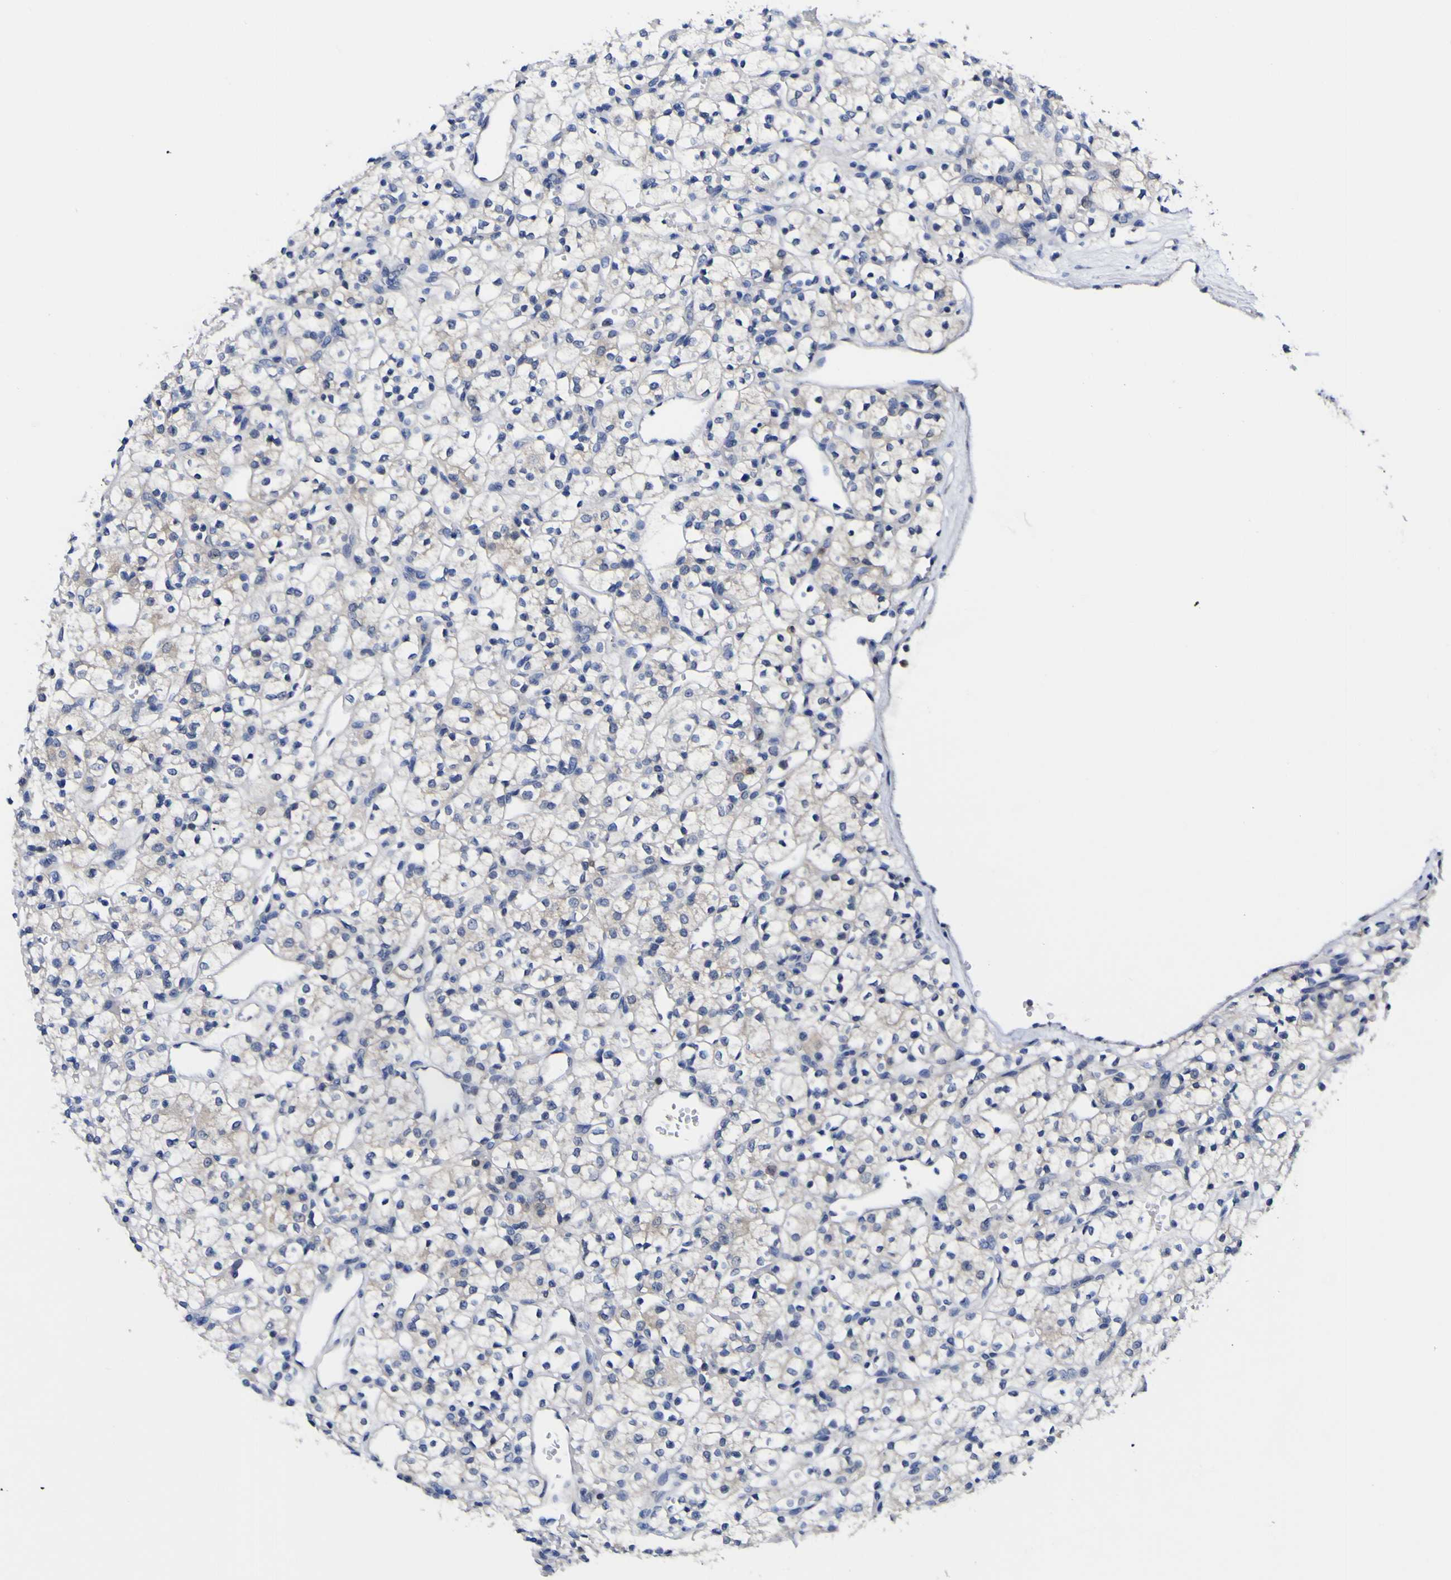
{"staining": {"intensity": "negative", "quantity": "none", "location": "none"}, "tissue": "renal cancer", "cell_type": "Tumor cells", "image_type": "cancer", "snomed": [{"axis": "morphology", "description": "Adenocarcinoma, NOS"}, {"axis": "topography", "description": "Kidney"}], "caption": "Histopathology image shows no significant protein expression in tumor cells of adenocarcinoma (renal).", "gene": "CASP6", "patient": {"sex": "female", "age": 60}}